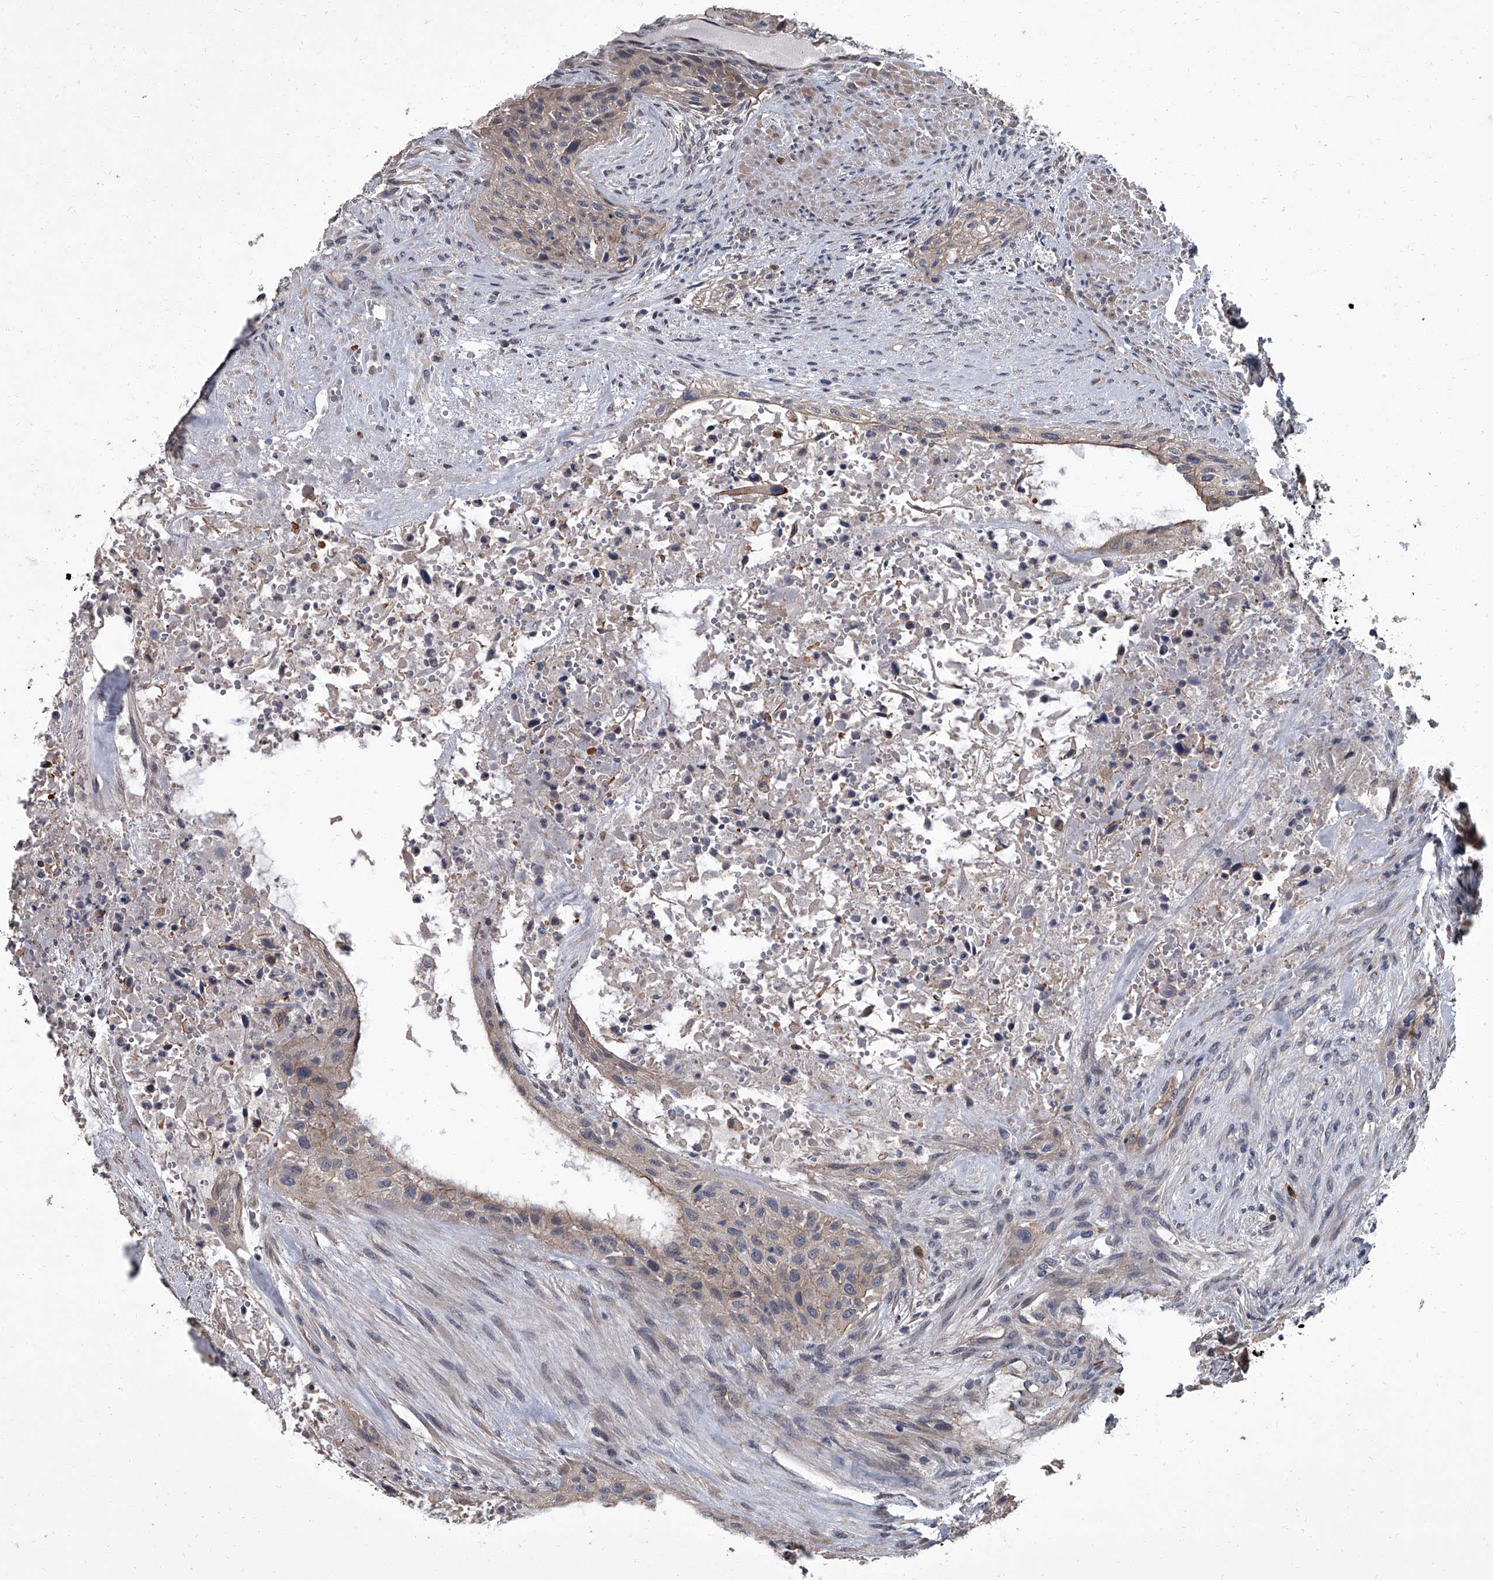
{"staining": {"intensity": "negative", "quantity": "none", "location": "none"}, "tissue": "urothelial cancer", "cell_type": "Tumor cells", "image_type": "cancer", "snomed": [{"axis": "morphology", "description": "Urothelial carcinoma, High grade"}, {"axis": "topography", "description": "Urinary bladder"}], "caption": "The image reveals no staining of tumor cells in urothelial carcinoma (high-grade).", "gene": "SIRT4", "patient": {"sex": "male", "age": 35}}